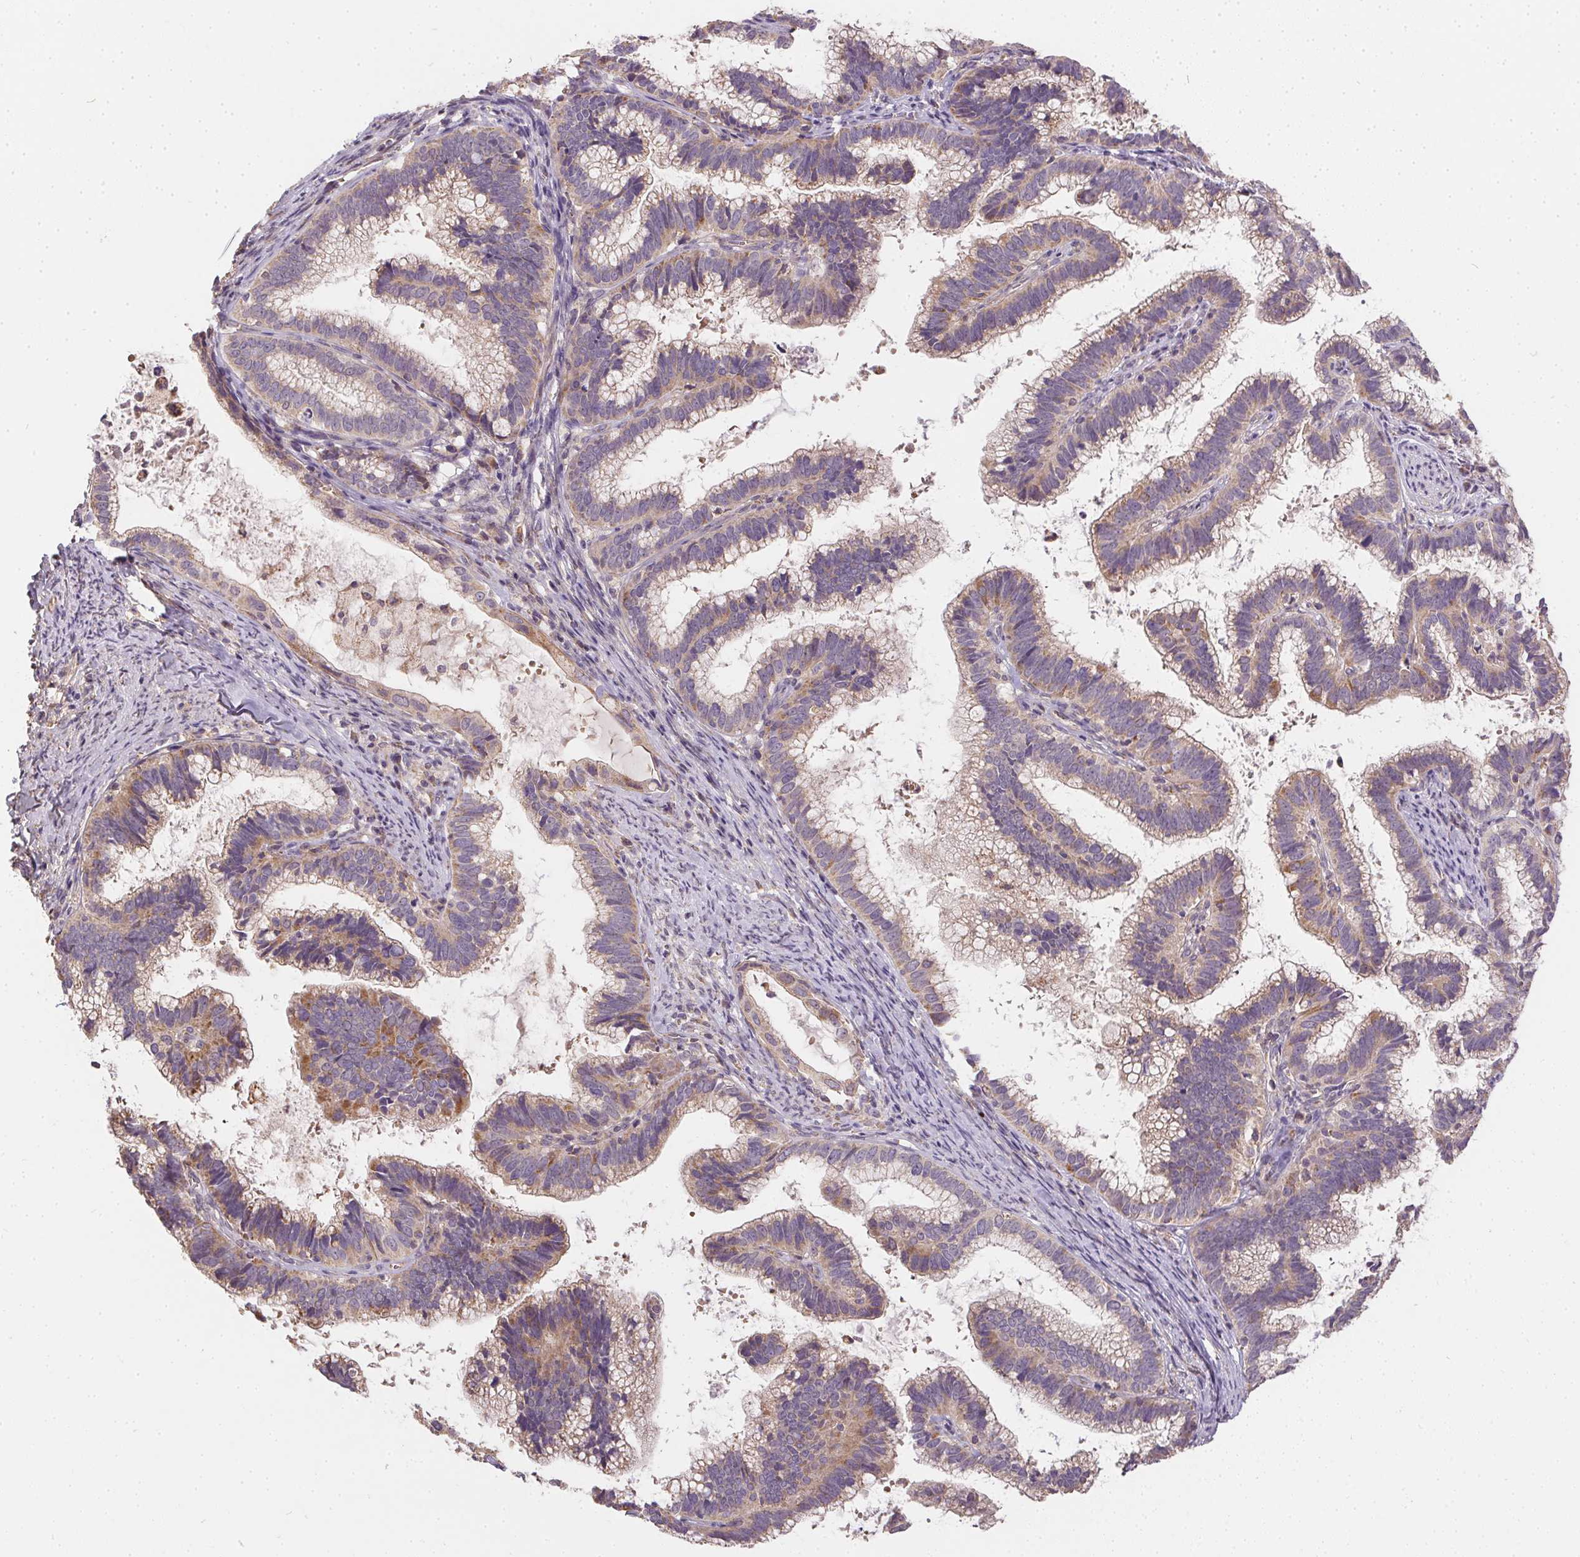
{"staining": {"intensity": "weak", "quantity": "25%-75%", "location": "cytoplasmic/membranous"}, "tissue": "cervical cancer", "cell_type": "Tumor cells", "image_type": "cancer", "snomed": [{"axis": "morphology", "description": "Adenocarcinoma, NOS"}, {"axis": "topography", "description": "Cervix"}], "caption": "This histopathology image demonstrates cervical adenocarcinoma stained with immunohistochemistry to label a protein in brown. The cytoplasmic/membranous of tumor cells show weak positivity for the protein. Nuclei are counter-stained blue.", "gene": "REV3L", "patient": {"sex": "female", "age": 61}}